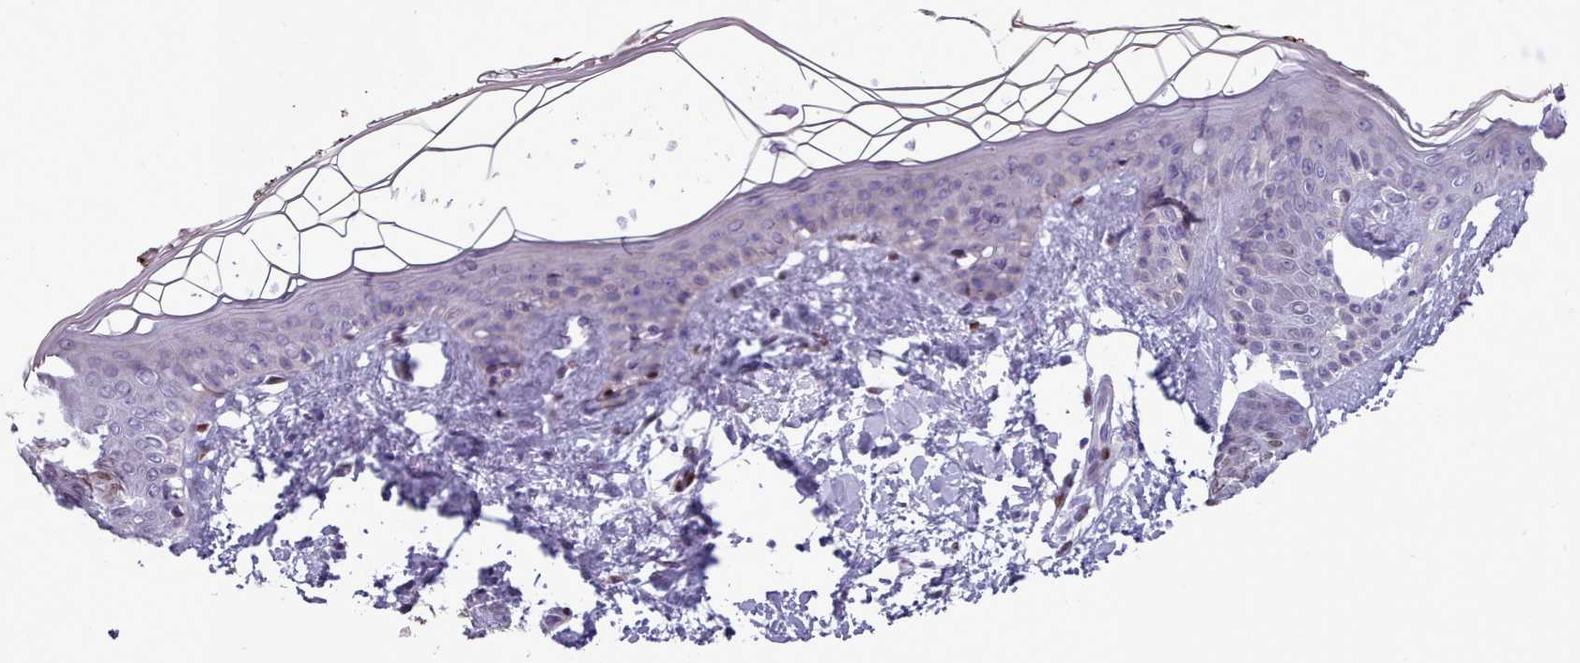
{"staining": {"intensity": "negative", "quantity": "none", "location": "none"}, "tissue": "skin", "cell_type": "Fibroblasts", "image_type": "normal", "snomed": [{"axis": "morphology", "description": "Normal tissue, NOS"}, {"axis": "topography", "description": "Skin"}], "caption": "There is no significant expression in fibroblasts of skin. (DAB IHC, high magnification).", "gene": "KCNT2", "patient": {"sex": "female", "age": 34}}